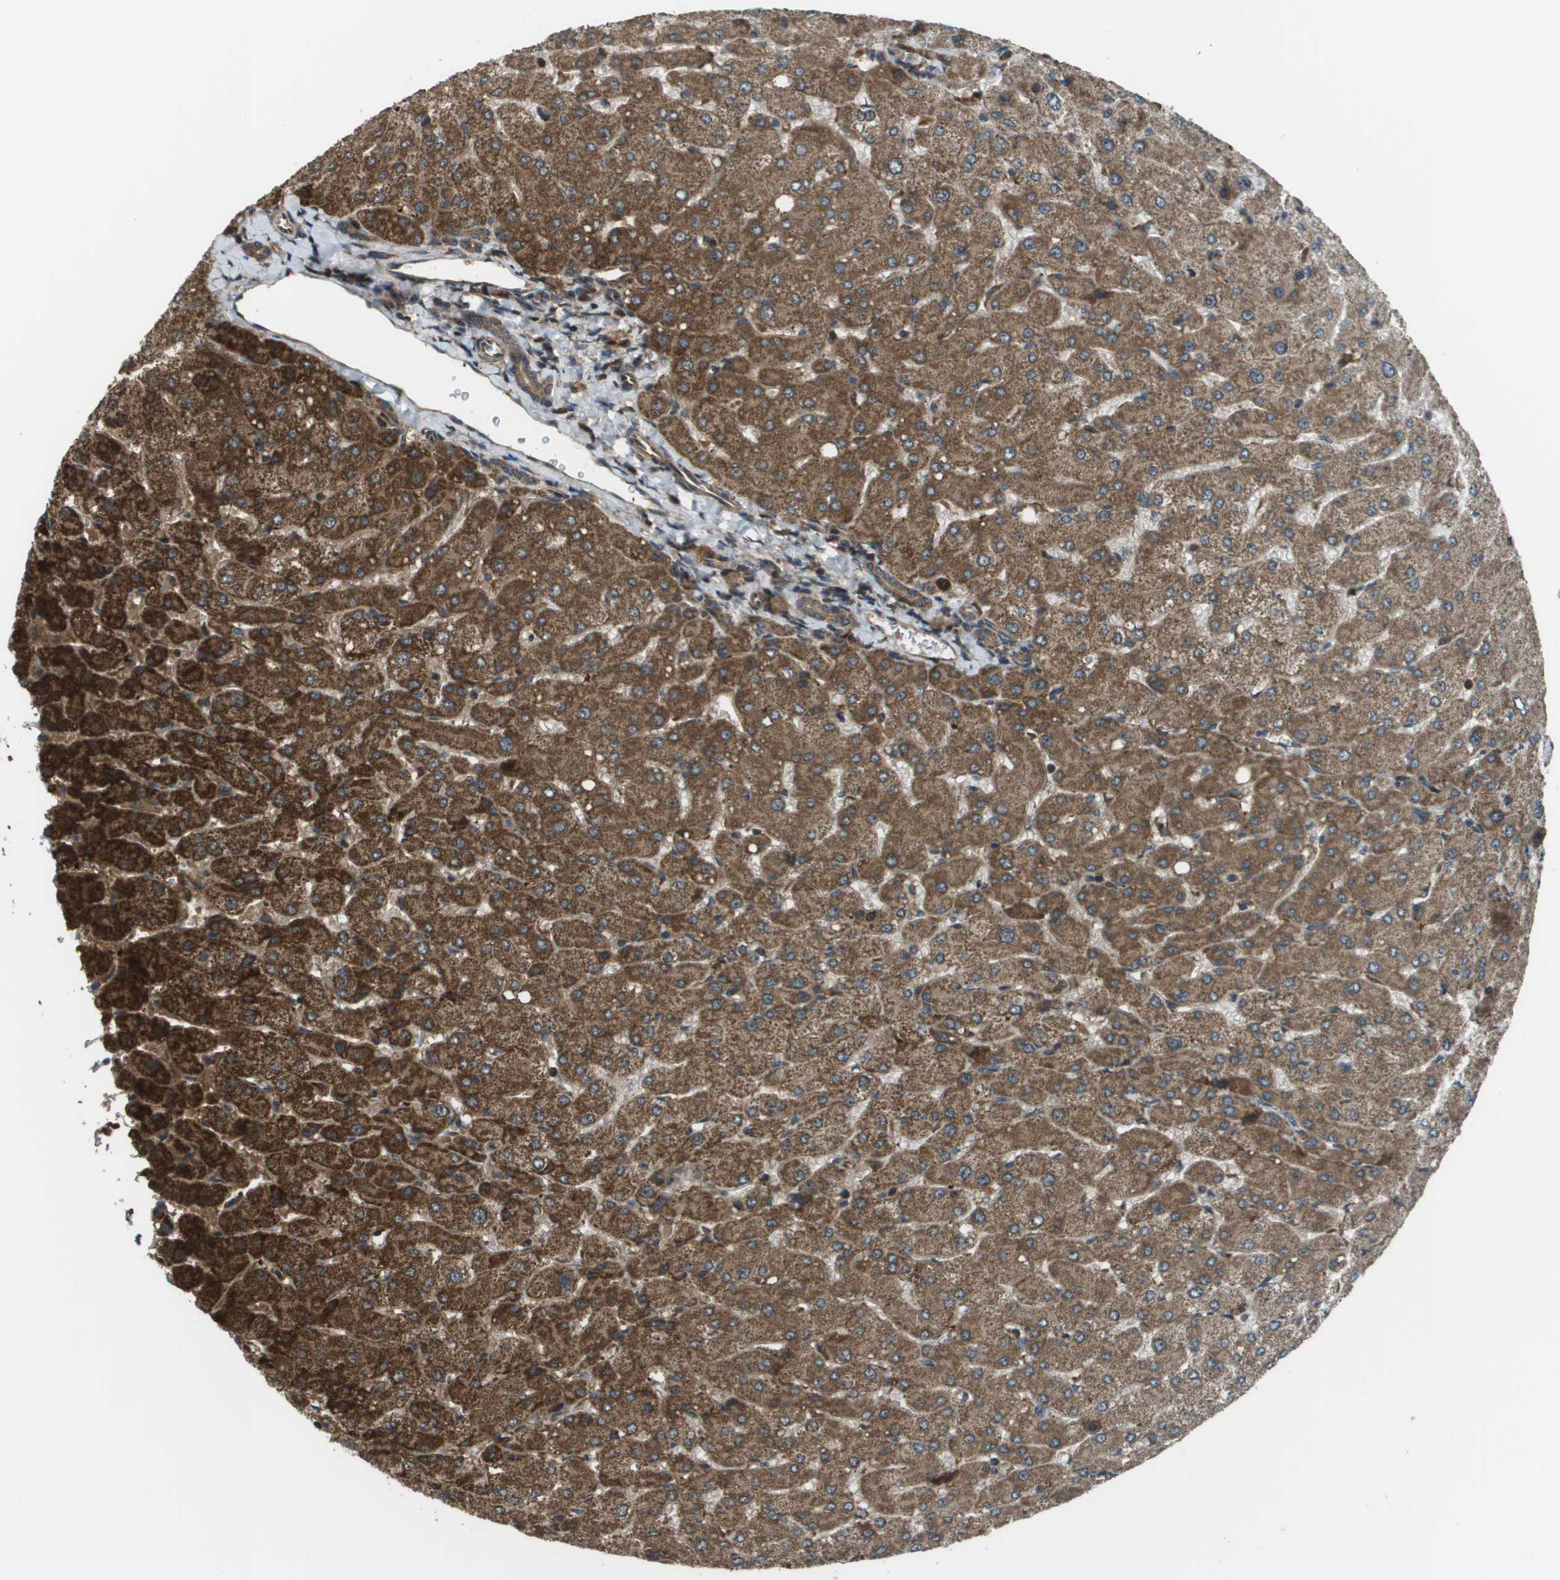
{"staining": {"intensity": "moderate", "quantity": ">75%", "location": "cytoplasmic/membranous"}, "tissue": "liver", "cell_type": "Cholangiocytes", "image_type": "normal", "snomed": [{"axis": "morphology", "description": "Normal tissue, NOS"}, {"axis": "topography", "description": "Liver"}], "caption": "Immunohistochemical staining of normal human liver displays >75% levels of moderate cytoplasmic/membranous protein staining in approximately >75% of cholangiocytes.", "gene": "PLPBP", "patient": {"sex": "male", "age": 55}}